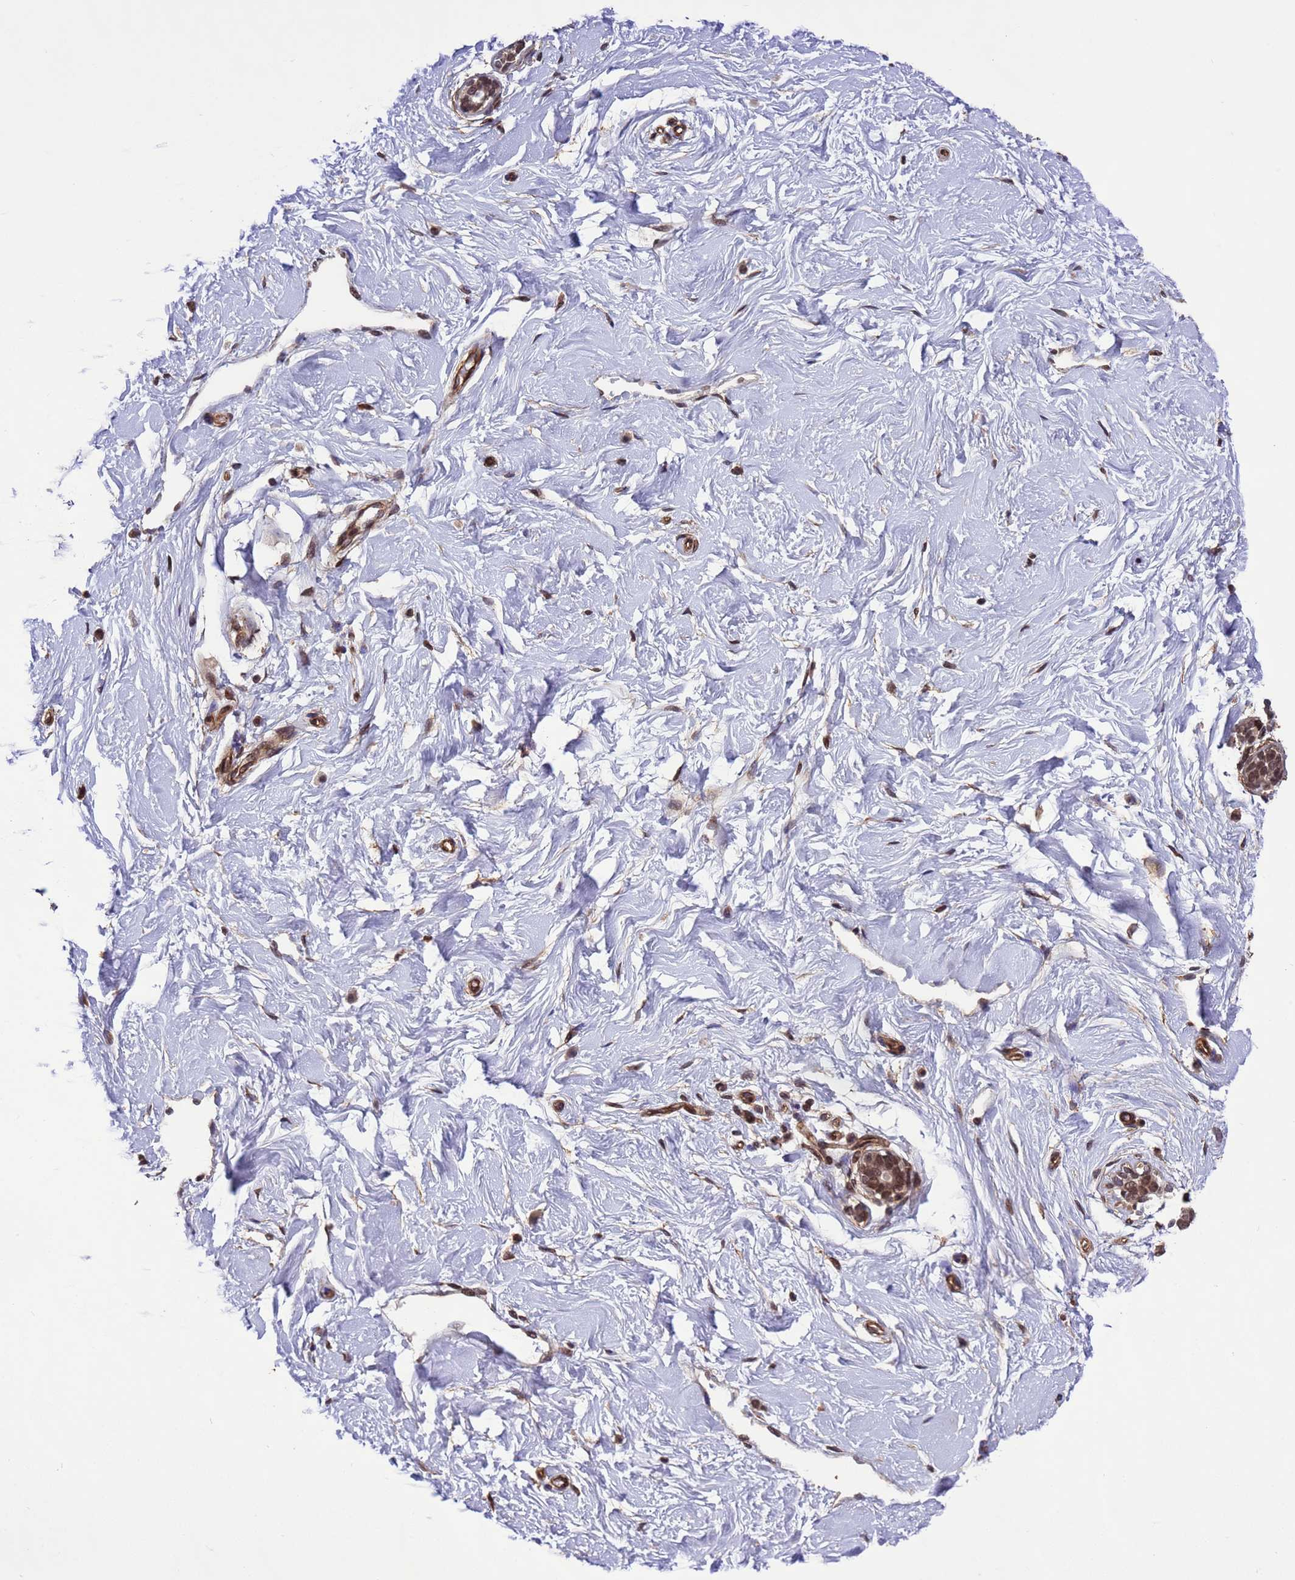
{"staining": {"intensity": "weak", "quantity": ">75%", "location": "nuclear"}, "tissue": "breast", "cell_type": "Adipocytes", "image_type": "normal", "snomed": [{"axis": "morphology", "description": "Normal tissue, NOS"}, {"axis": "morphology", "description": "Adenoma, NOS"}, {"axis": "topography", "description": "Breast"}], "caption": "IHC image of unremarkable breast: breast stained using immunohistochemistry (IHC) shows low levels of weak protein expression localized specifically in the nuclear of adipocytes, appearing as a nuclear brown color.", "gene": "VSTM4", "patient": {"sex": "female", "age": 23}}